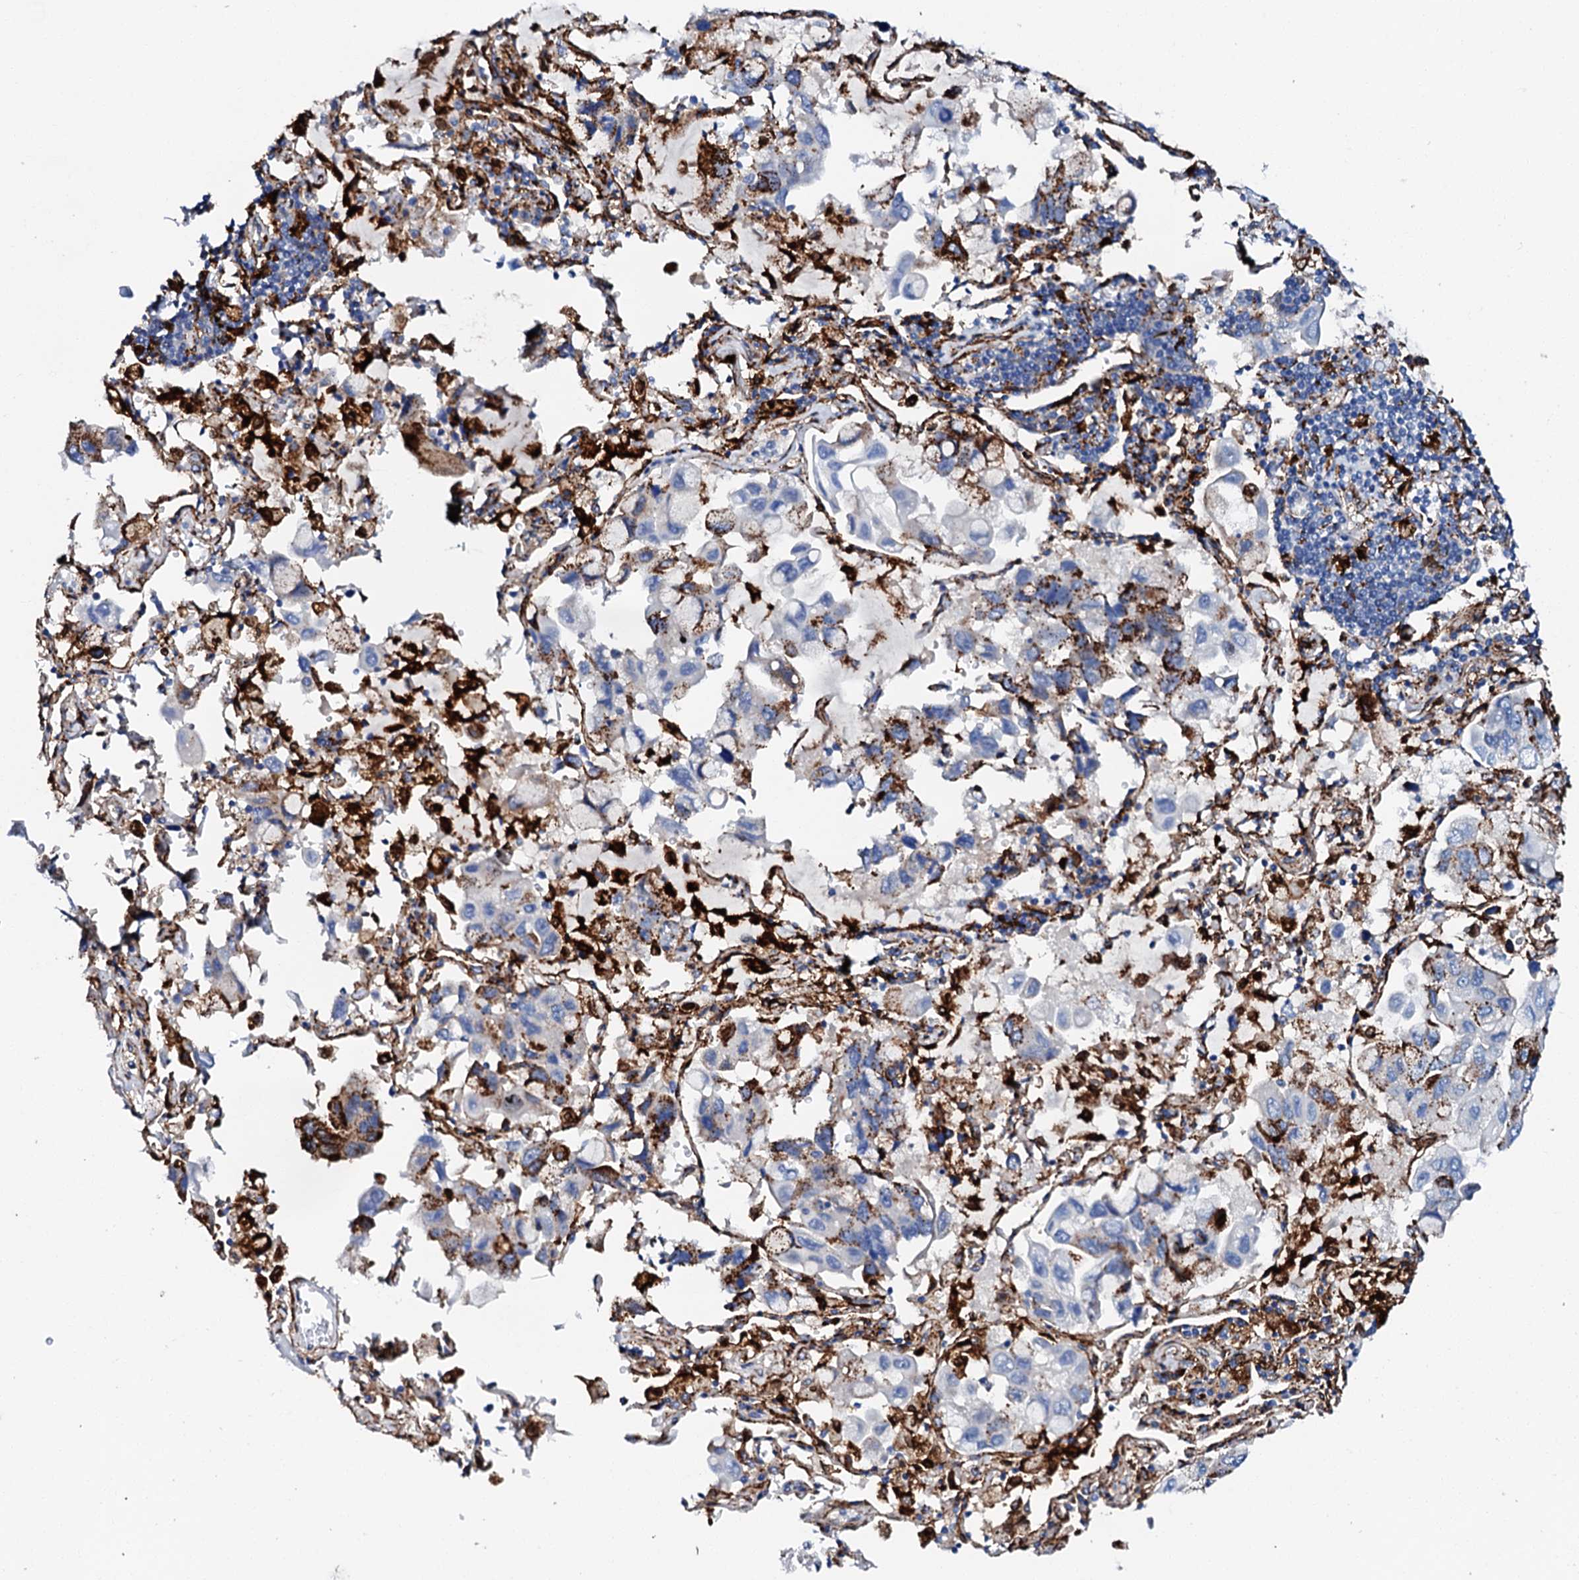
{"staining": {"intensity": "strong", "quantity": "<25%", "location": "cytoplasmic/membranous"}, "tissue": "lung cancer", "cell_type": "Tumor cells", "image_type": "cancer", "snomed": [{"axis": "morphology", "description": "Adenocarcinoma, NOS"}, {"axis": "topography", "description": "Lung"}], "caption": "The photomicrograph demonstrates staining of lung cancer (adenocarcinoma), revealing strong cytoplasmic/membranous protein positivity (brown color) within tumor cells.", "gene": "MED13L", "patient": {"sex": "male", "age": 64}}